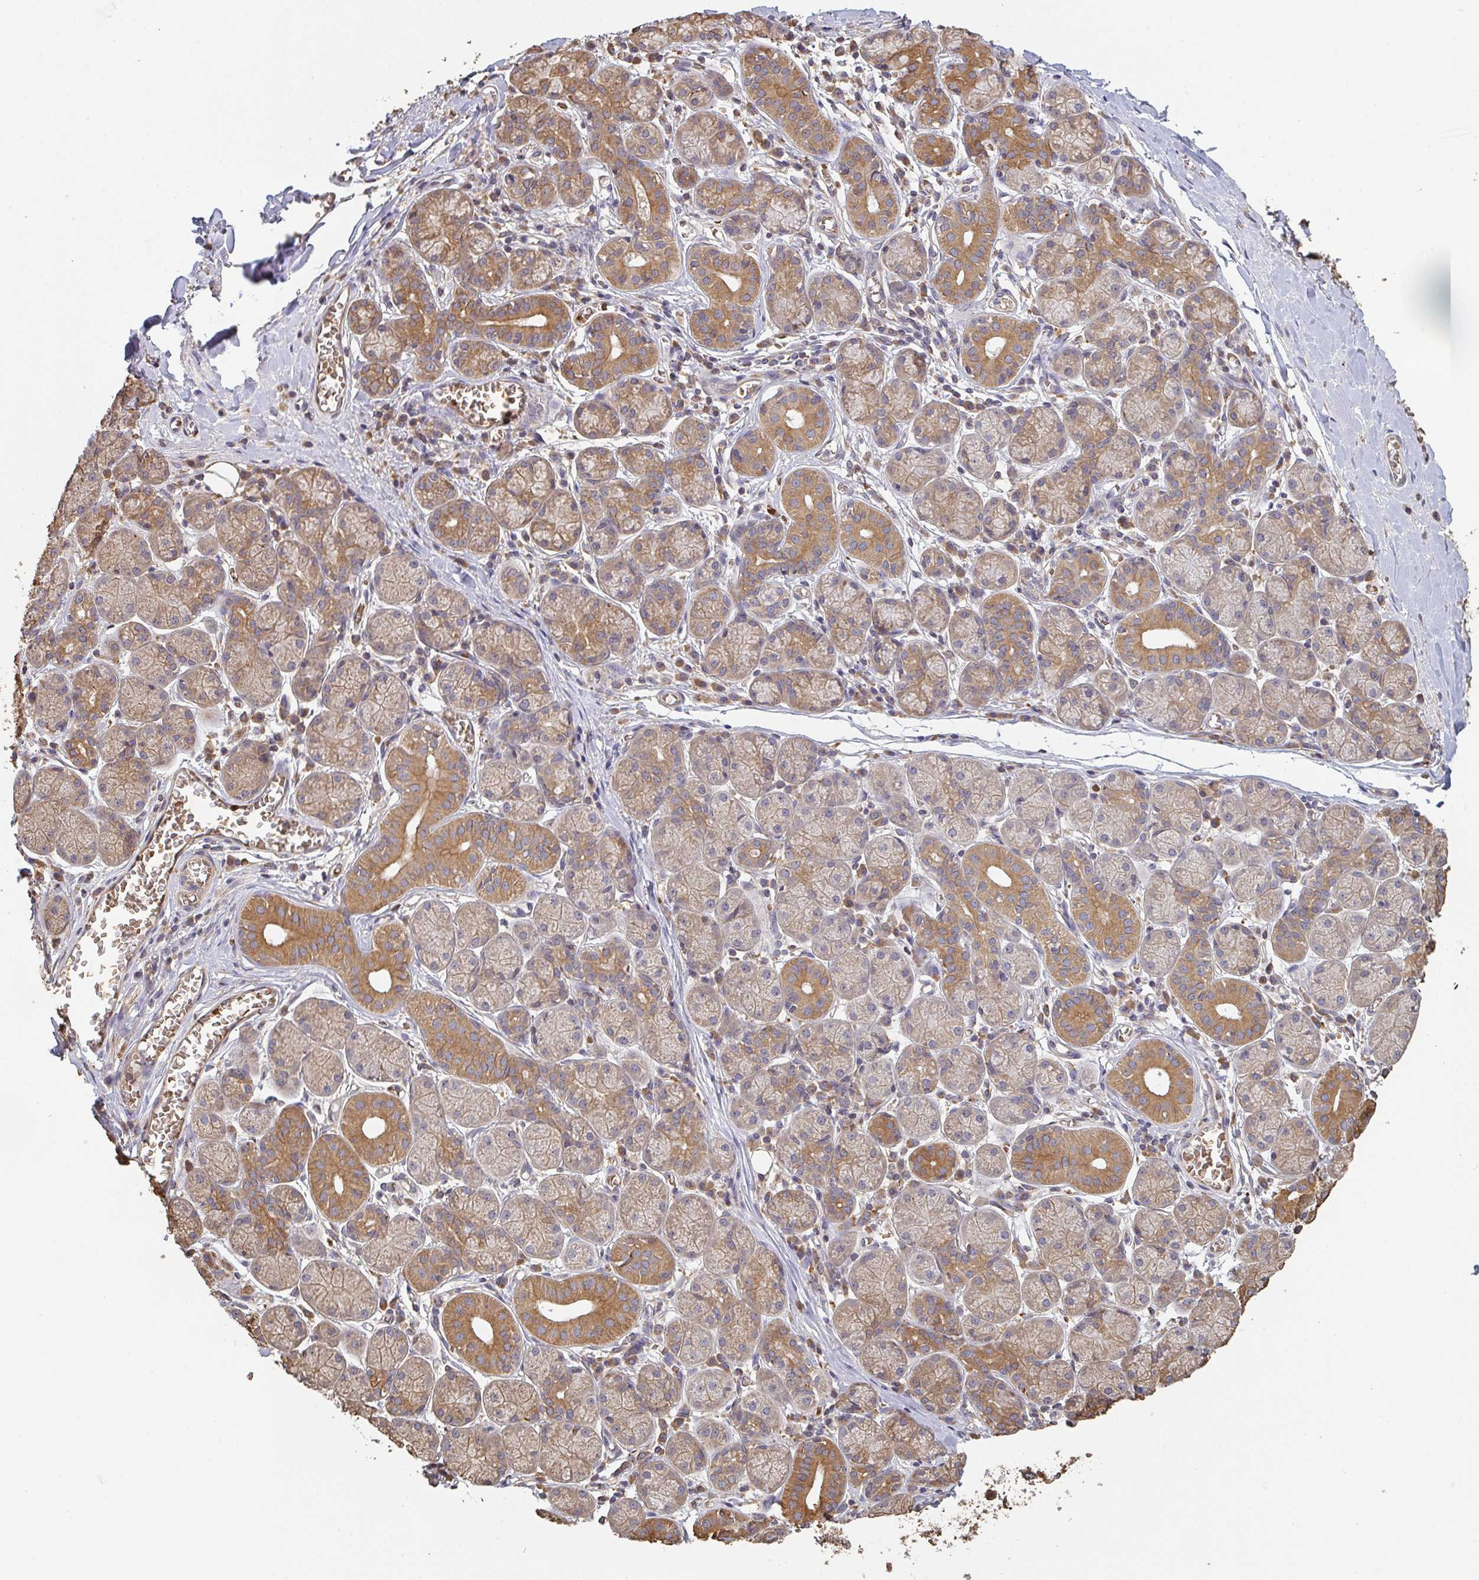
{"staining": {"intensity": "moderate", "quantity": "25%-75%", "location": "cytoplasmic/membranous"}, "tissue": "salivary gland", "cell_type": "Glandular cells", "image_type": "normal", "snomed": [{"axis": "morphology", "description": "Normal tissue, NOS"}, {"axis": "topography", "description": "Salivary gland"}], "caption": "Moderate cytoplasmic/membranous protein positivity is identified in about 25%-75% of glandular cells in salivary gland. (Stains: DAB (3,3'-diaminobenzidine) in brown, nuclei in blue, Microscopy: brightfield microscopy at high magnification).", "gene": "POLG", "patient": {"sex": "female", "age": 24}}